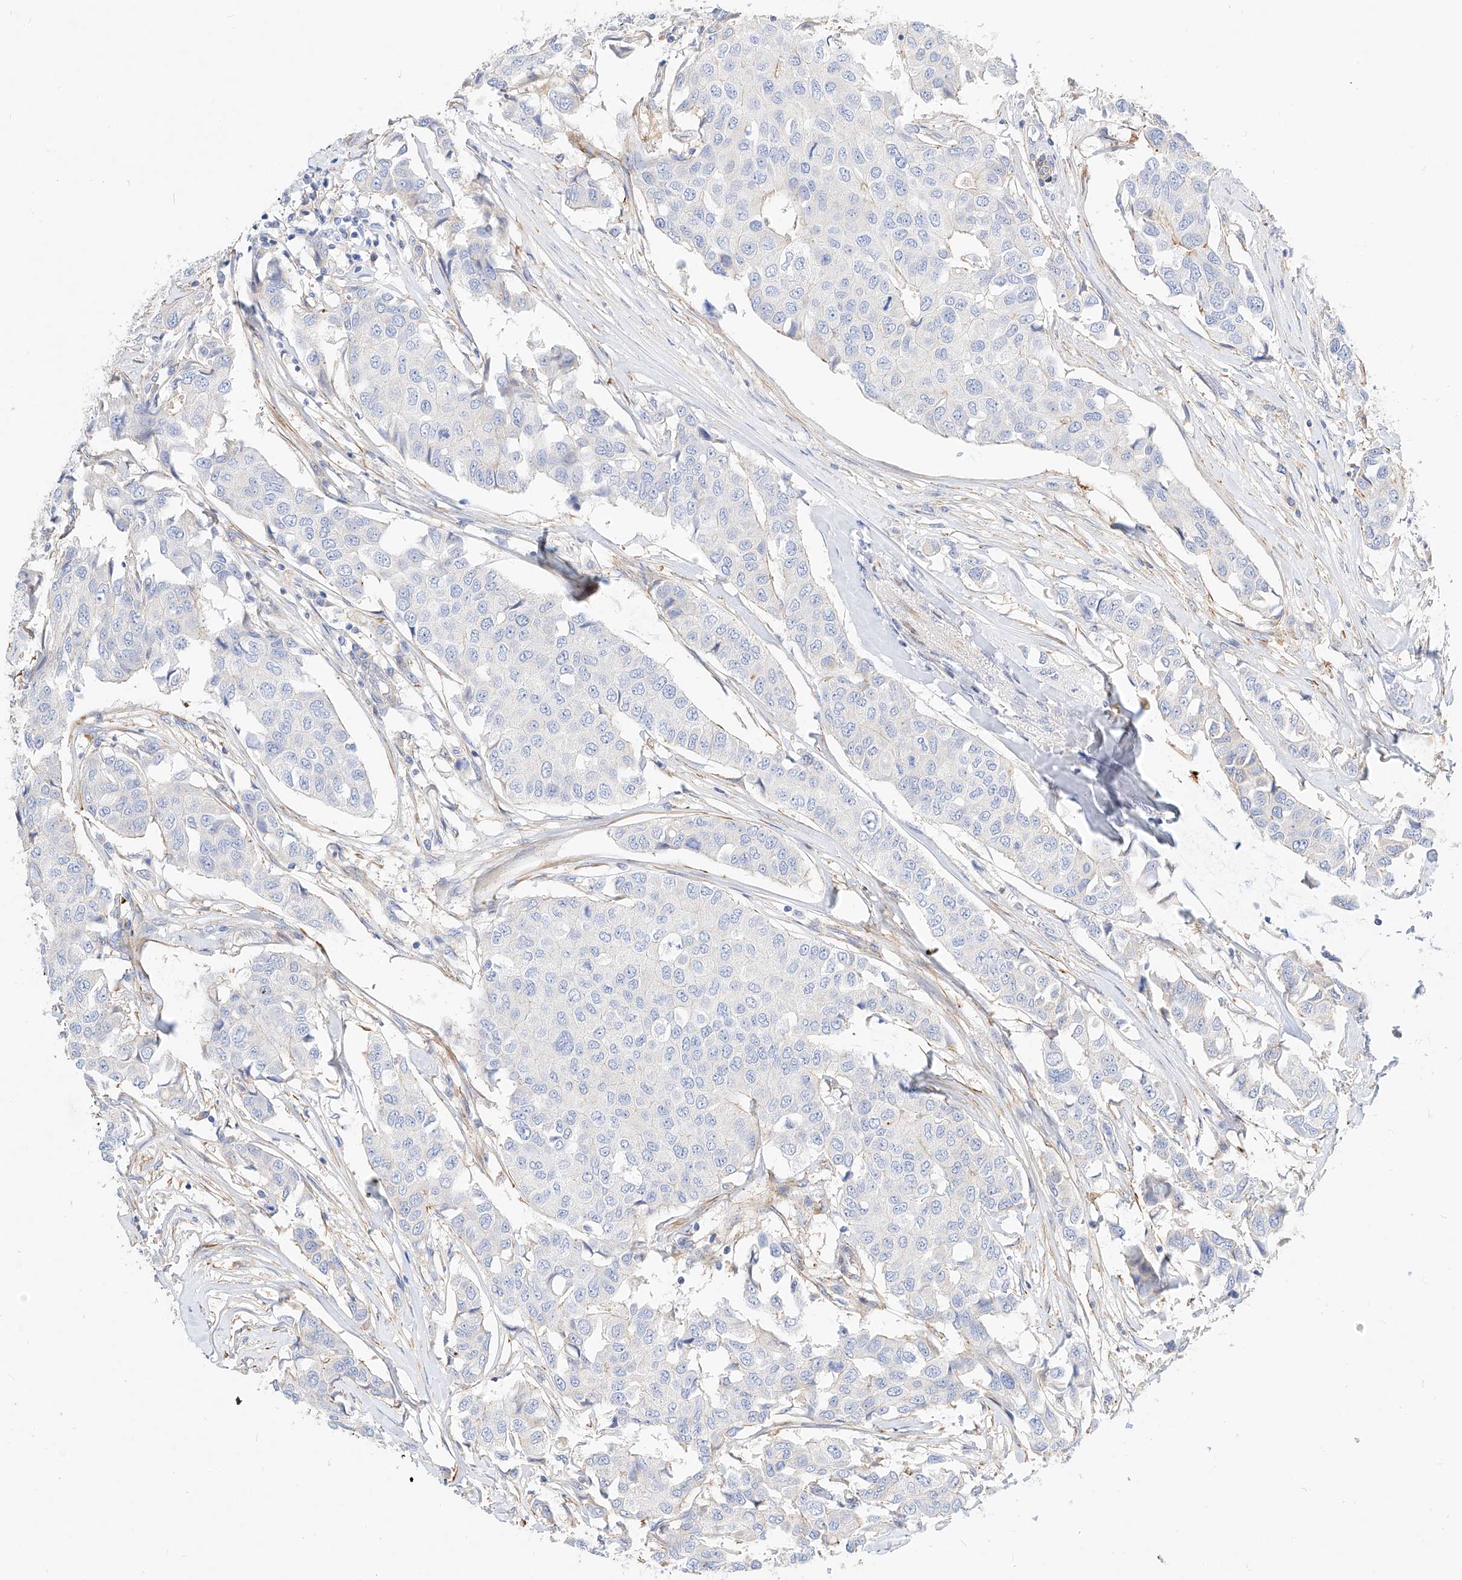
{"staining": {"intensity": "negative", "quantity": "none", "location": "none"}, "tissue": "breast cancer", "cell_type": "Tumor cells", "image_type": "cancer", "snomed": [{"axis": "morphology", "description": "Duct carcinoma"}, {"axis": "topography", "description": "Breast"}], "caption": "DAB (3,3'-diaminobenzidine) immunohistochemical staining of human breast infiltrating ductal carcinoma reveals no significant staining in tumor cells.", "gene": "KCNH5", "patient": {"sex": "female", "age": 80}}